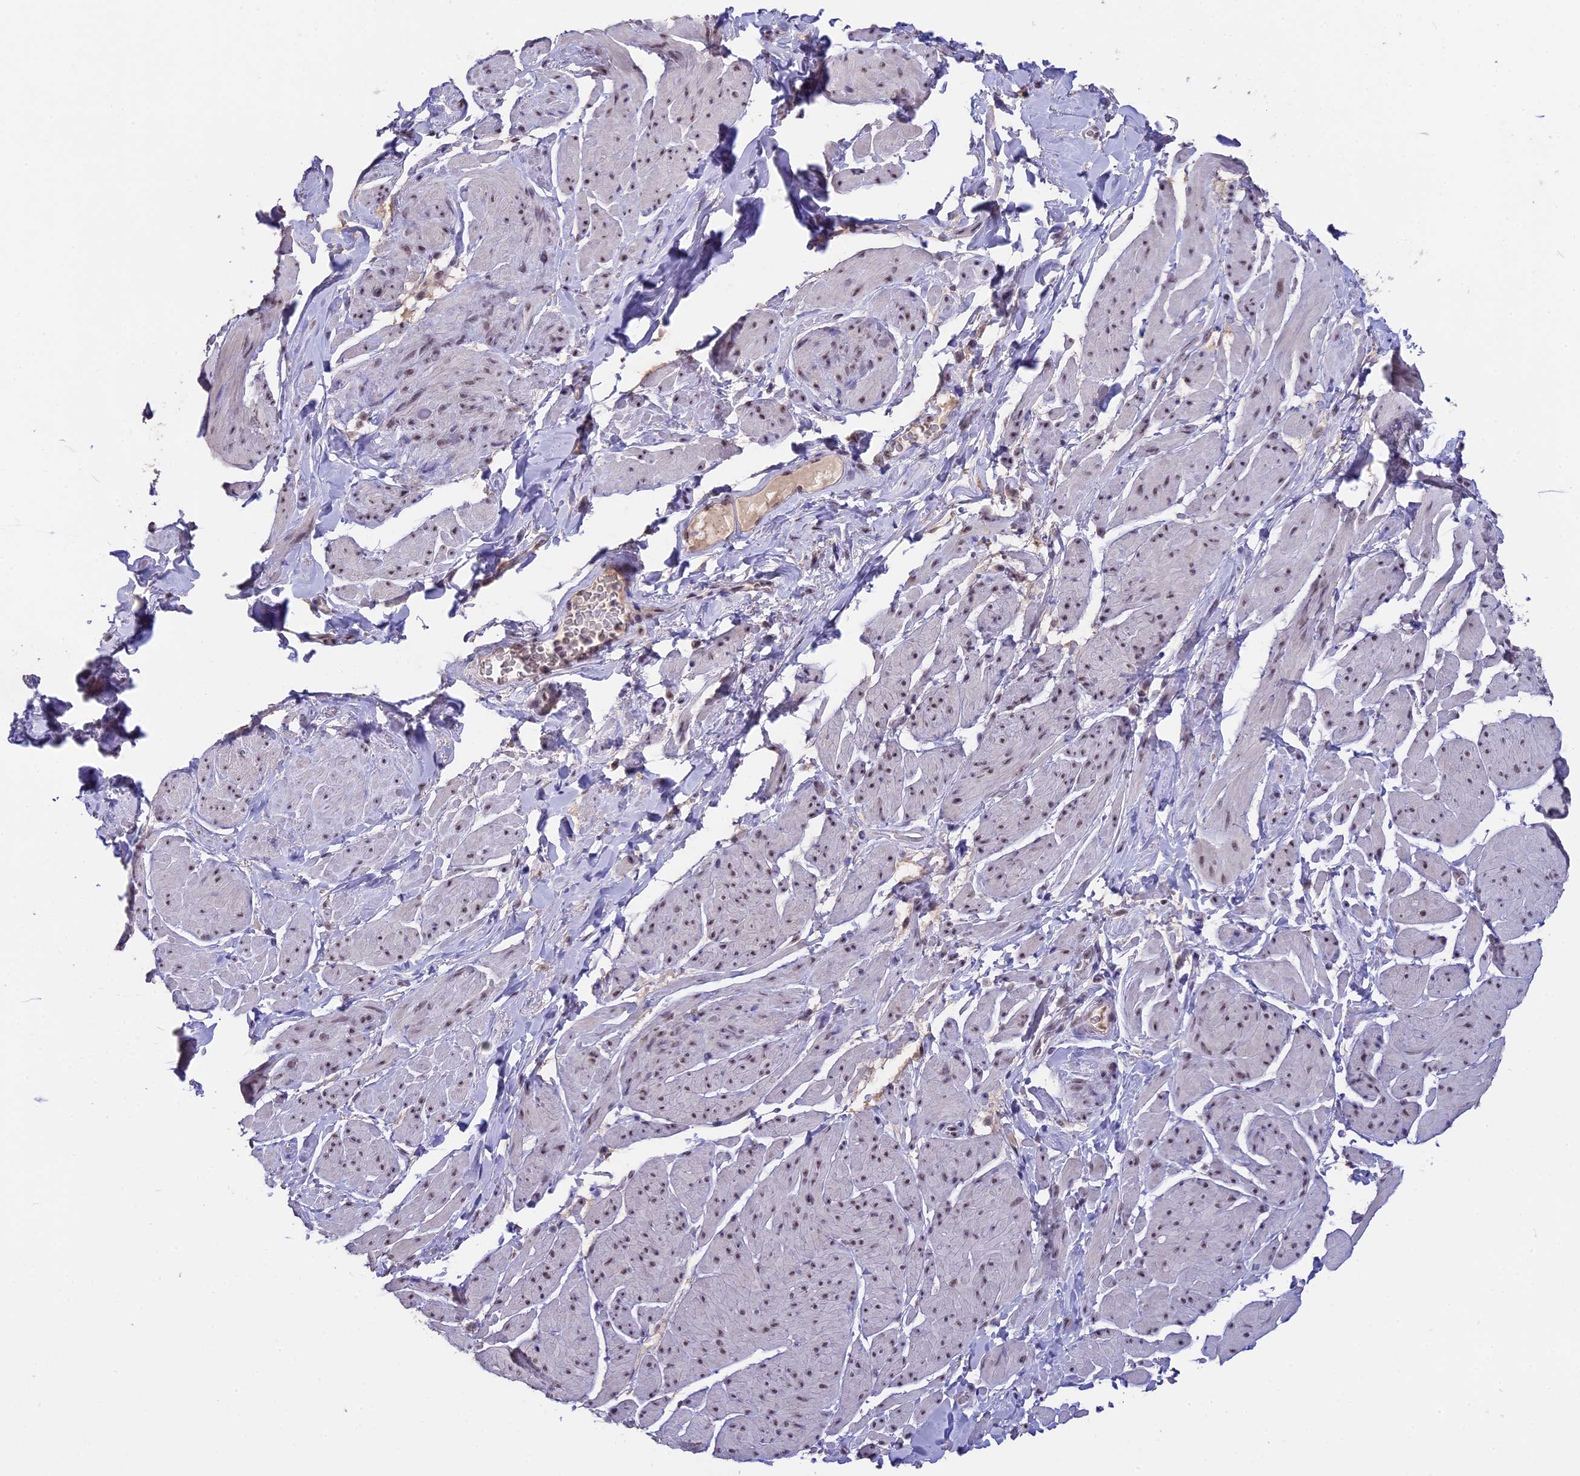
{"staining": {"intensity": "weak", "quantity": "25%-75%", "location": "nuclear"}, "tissue": "smooth muscle", "cell_type": "Smooth muscle cells", "image_type": "normal", "snomed": [{"axis": "morphology", "description": "Normal tissue, NOS"}, {"axis": "topography", "description": "Smooth muscle"}, {"axis": "topography", "description": "Peripheral nerve tissue"}], "caption": "Weak nuclear positivity is seen in about 25%-75% of smooth muscle cells in benign smooth muscle.", "gene": "SETD2", "patient": {"sex": "male", "age": 69}}